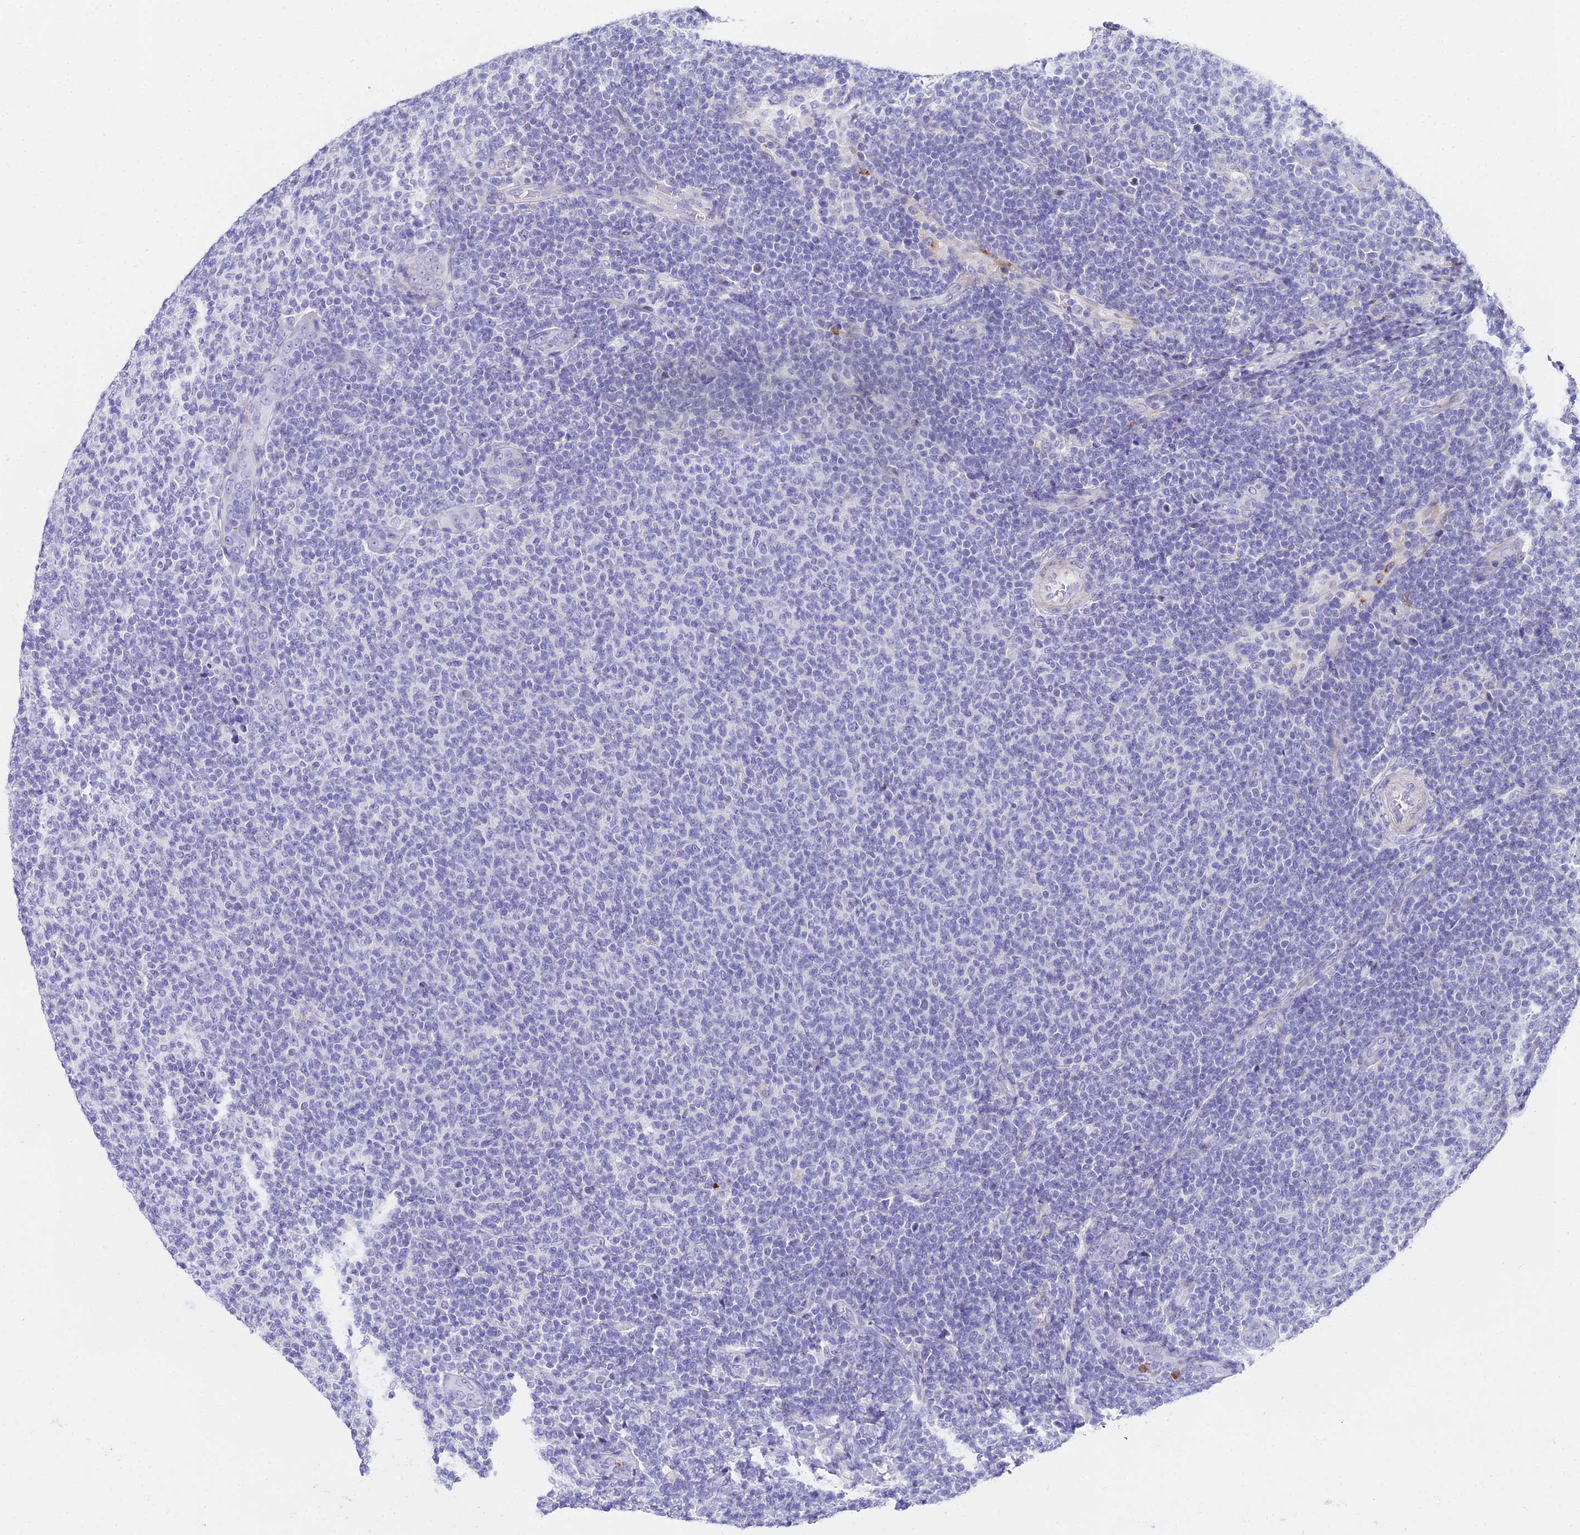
{"staining": {"intensity": "negative", "quantity": "none", "location": "none"}, "tissue": "lymphoma", "cell_type": "Tumor cells", "image_type": "cancer", "snomed": [{"axis": "morphology", "description": "Malignant lymphoma, non-Hodgkin's type, Low grade"}, {"axis": "topography", "description": "Lymph node"}], "caption": "A photomicrograph of low-grade malignant lymphoma, non-Hodgkin's type stained for a protein exhibits no brown staining in tumor cells.", "gene": "VWC2L", "patient": {"sex": "male", "age": 66}}